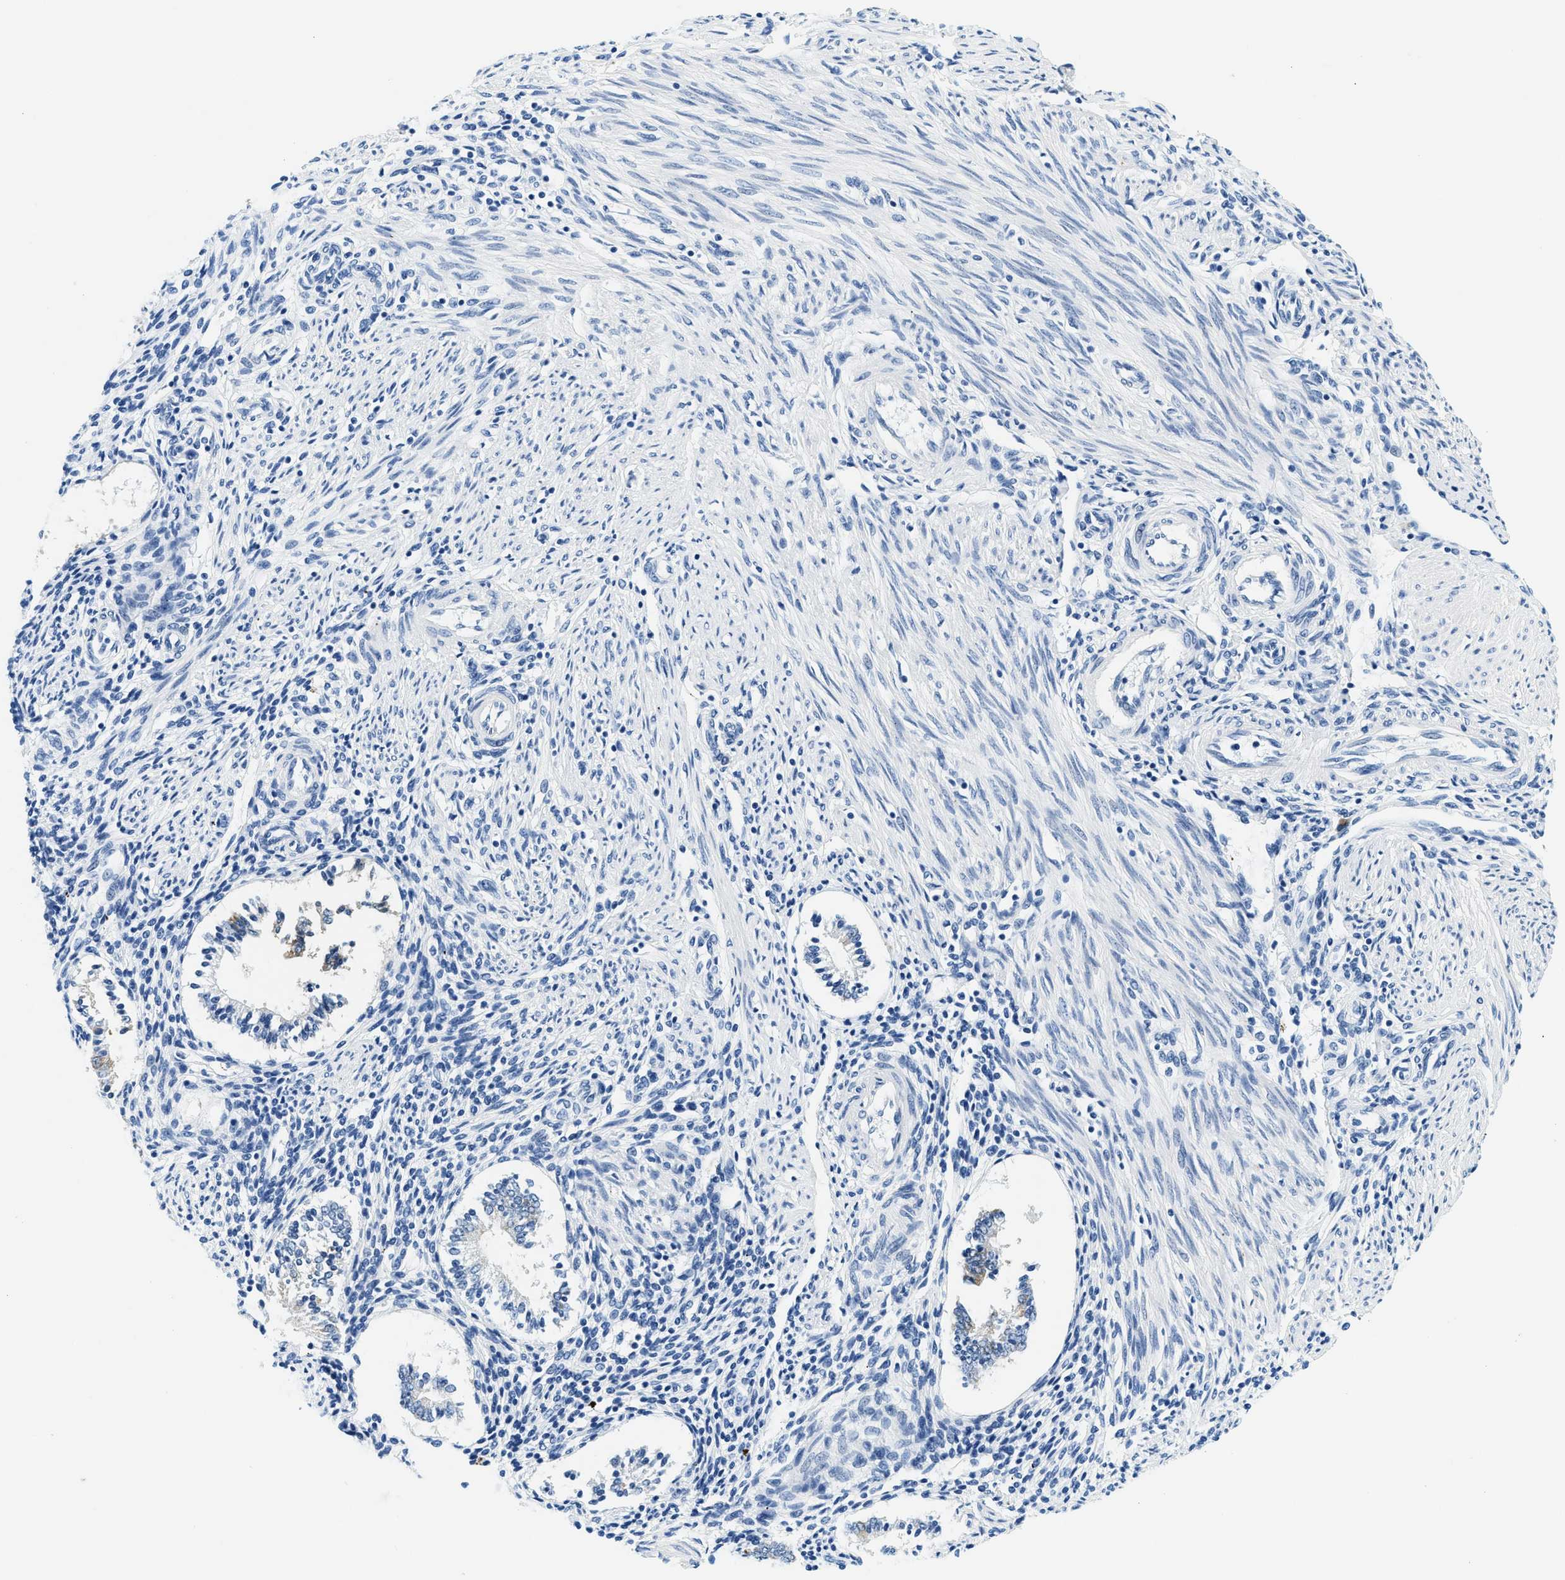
{"staining": {"intensity": "negative", "quantity": "none", "location": "none"}, "tissue": "endometrium", "cell_type": "Cells in endometrial stroma", "image_type": "normal", "snomed": [{"axis": "morphology", "description": "Normal tissue, NOS"}, {"axis": "topography", "description": "Endometrium"}], "caption": "Immunohistochemical staining of unremarkable human endometrium exhibits no significant positivity in cells in endometrial stroma.", "gene": "STXBP2", "patient": {"sex": "female", "age": 42}}